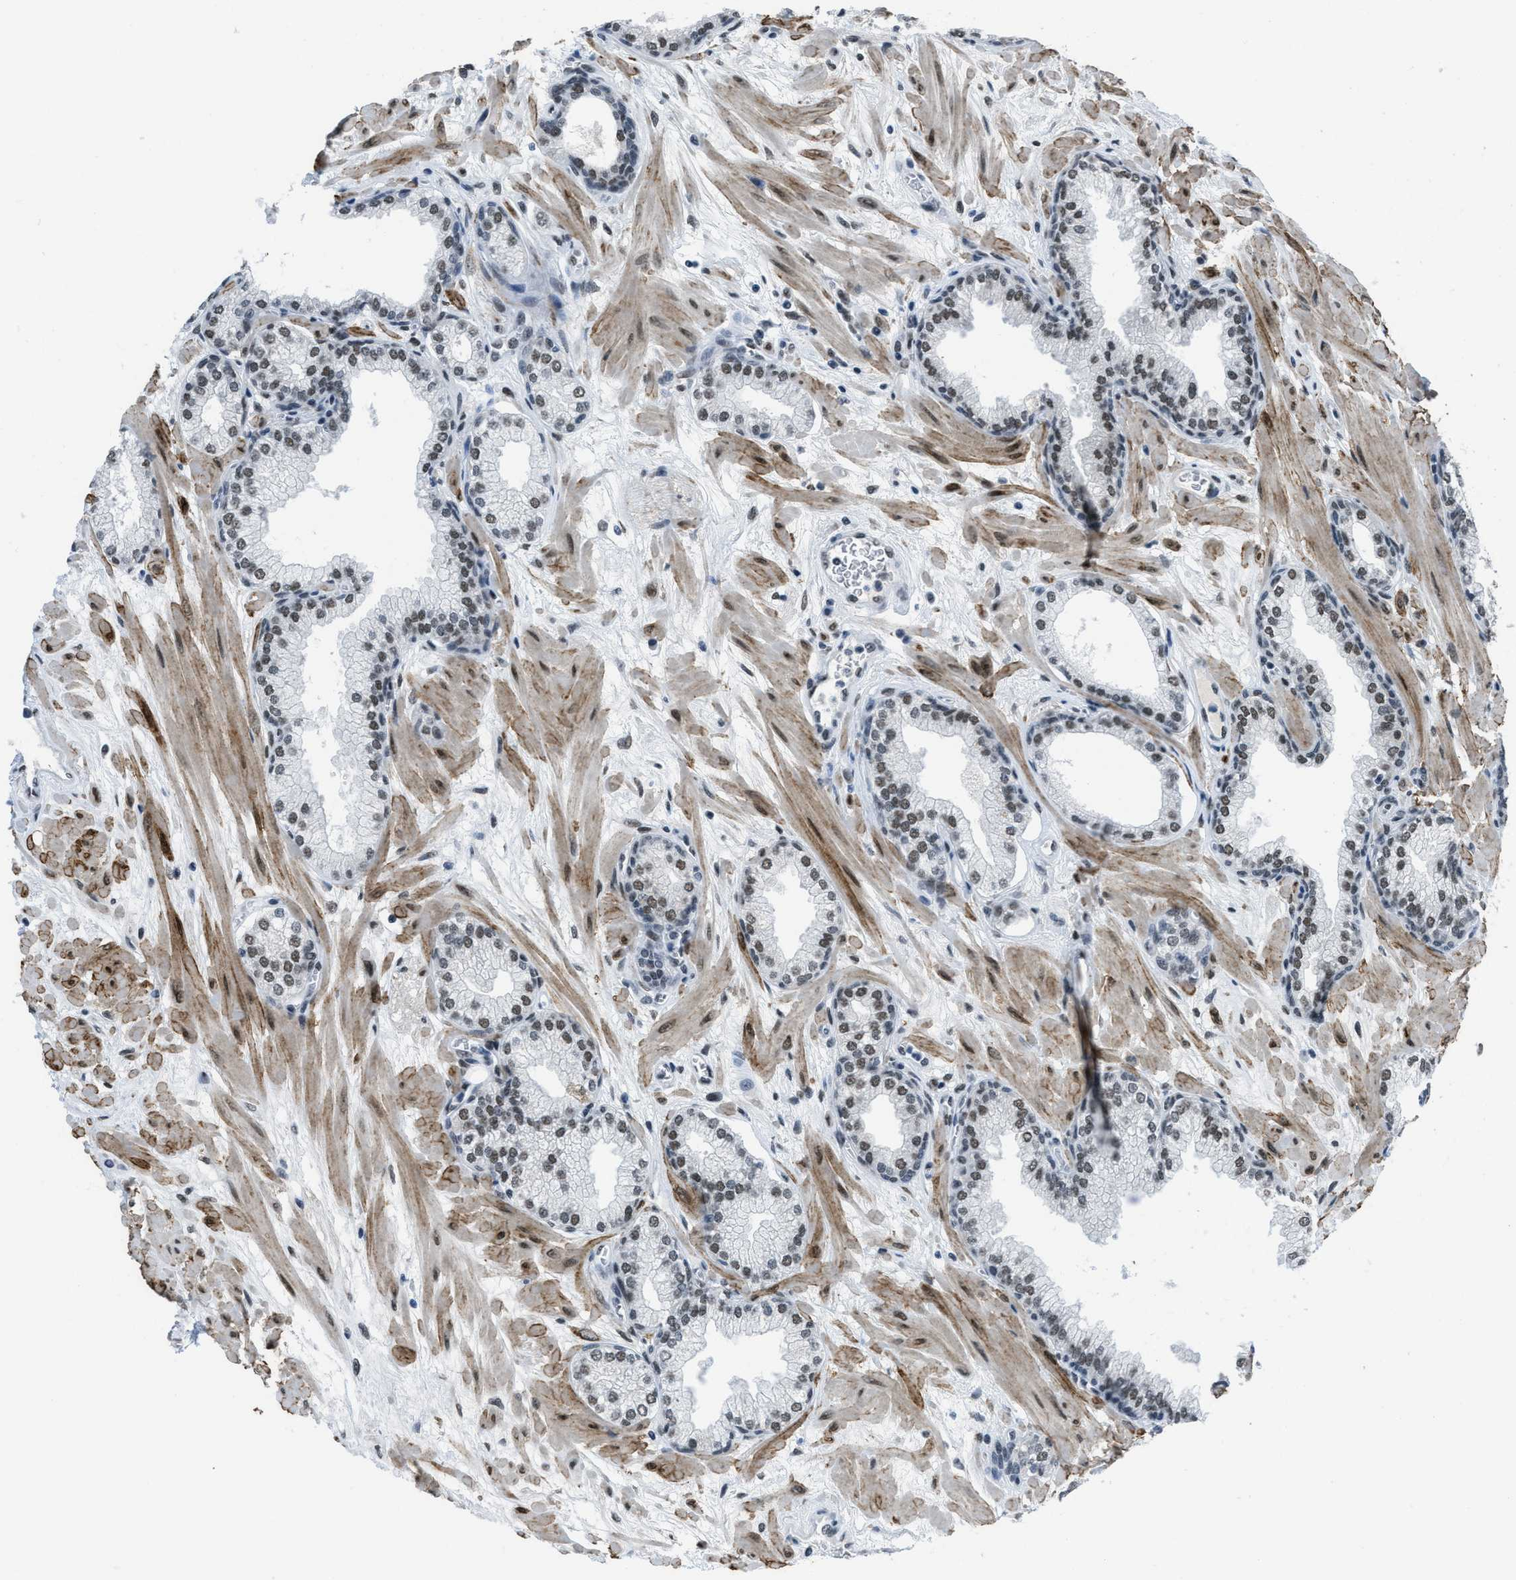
{"staining": {"intensity": "moderate", "quantity": ">75%", "location": "nuclear"}, "tissue": "prostate", "cell_type": "Glandular cells", "image_type": "normal", "snomed": [{"axis": "morphology", "description": "Normal tissue, NOS"}, {"axis": "morphology", "description": "Urothelial carcinoma, Low grade"}, {"axis": "topography", "description": "Urinary bladder"}, {"axis": "topography", "description": "Prostate"}], "caption": "Approximately >75% of glandular cells in unremarkable human prostate display moderate nuclear protein positivity as visualized by brown immunohistochemical staining.", "gene": "GATAD2B", "patient": {"sex": "male", "age": 60}}